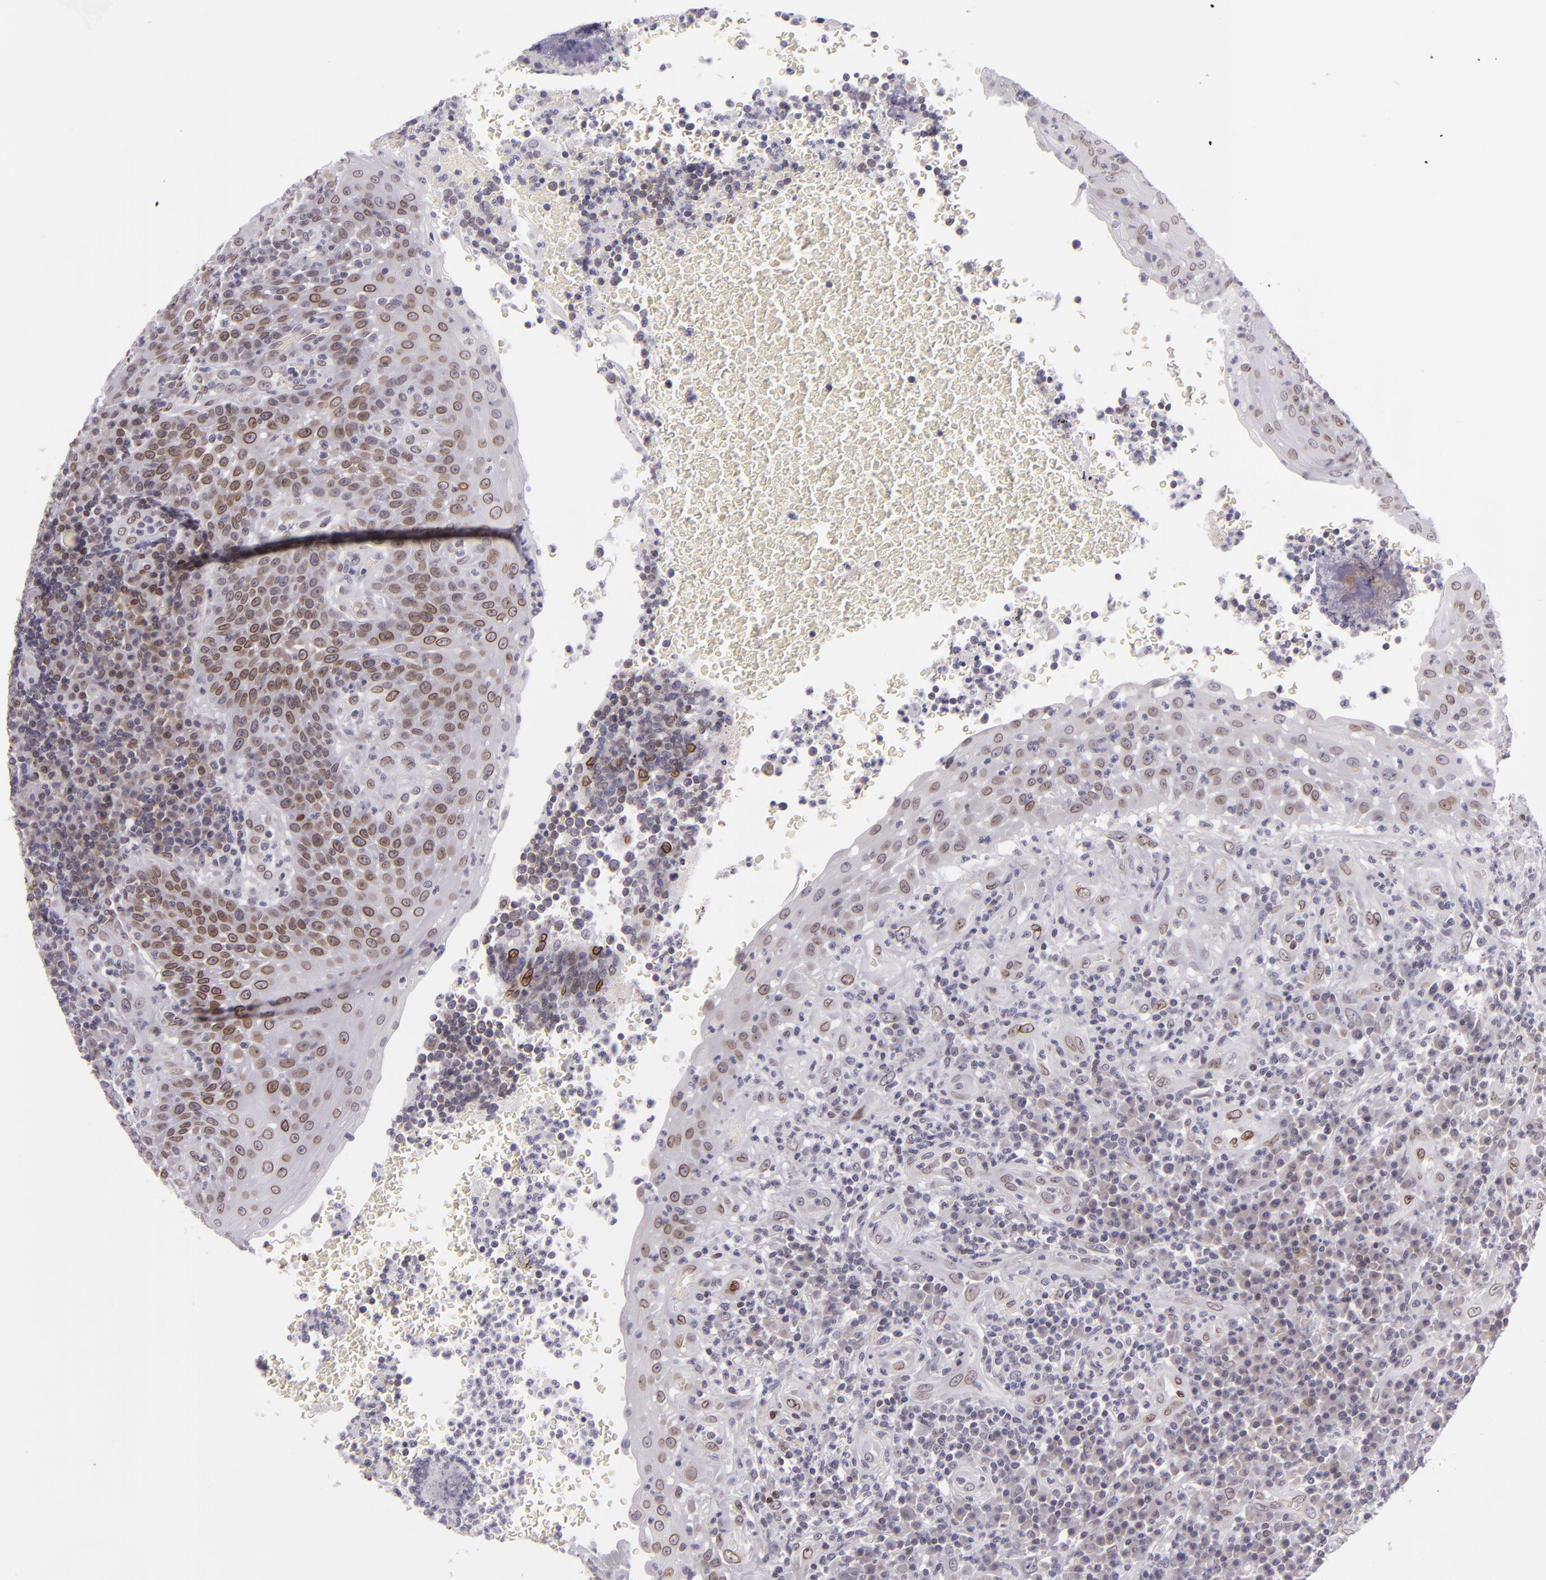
{"staining": {"intensity": "strong", "quantity": "25%-75%", "location": "nuclear"}, "tissue": "tonsil", "cell_type": "Germinal center cells", "image_type": "normal", "snomed": [{"axis": "morphology", "description": "Normal tissue, NOS"}, {"axis": "topography", "description": "Tonsil"}], "caption": "Human tonsil stained with a brown dye displays strong nuclear positive staining in about 25%-75% of germinal center cells.", "gene": "EMD", "patient": {"sex": "female", "age": 40}}